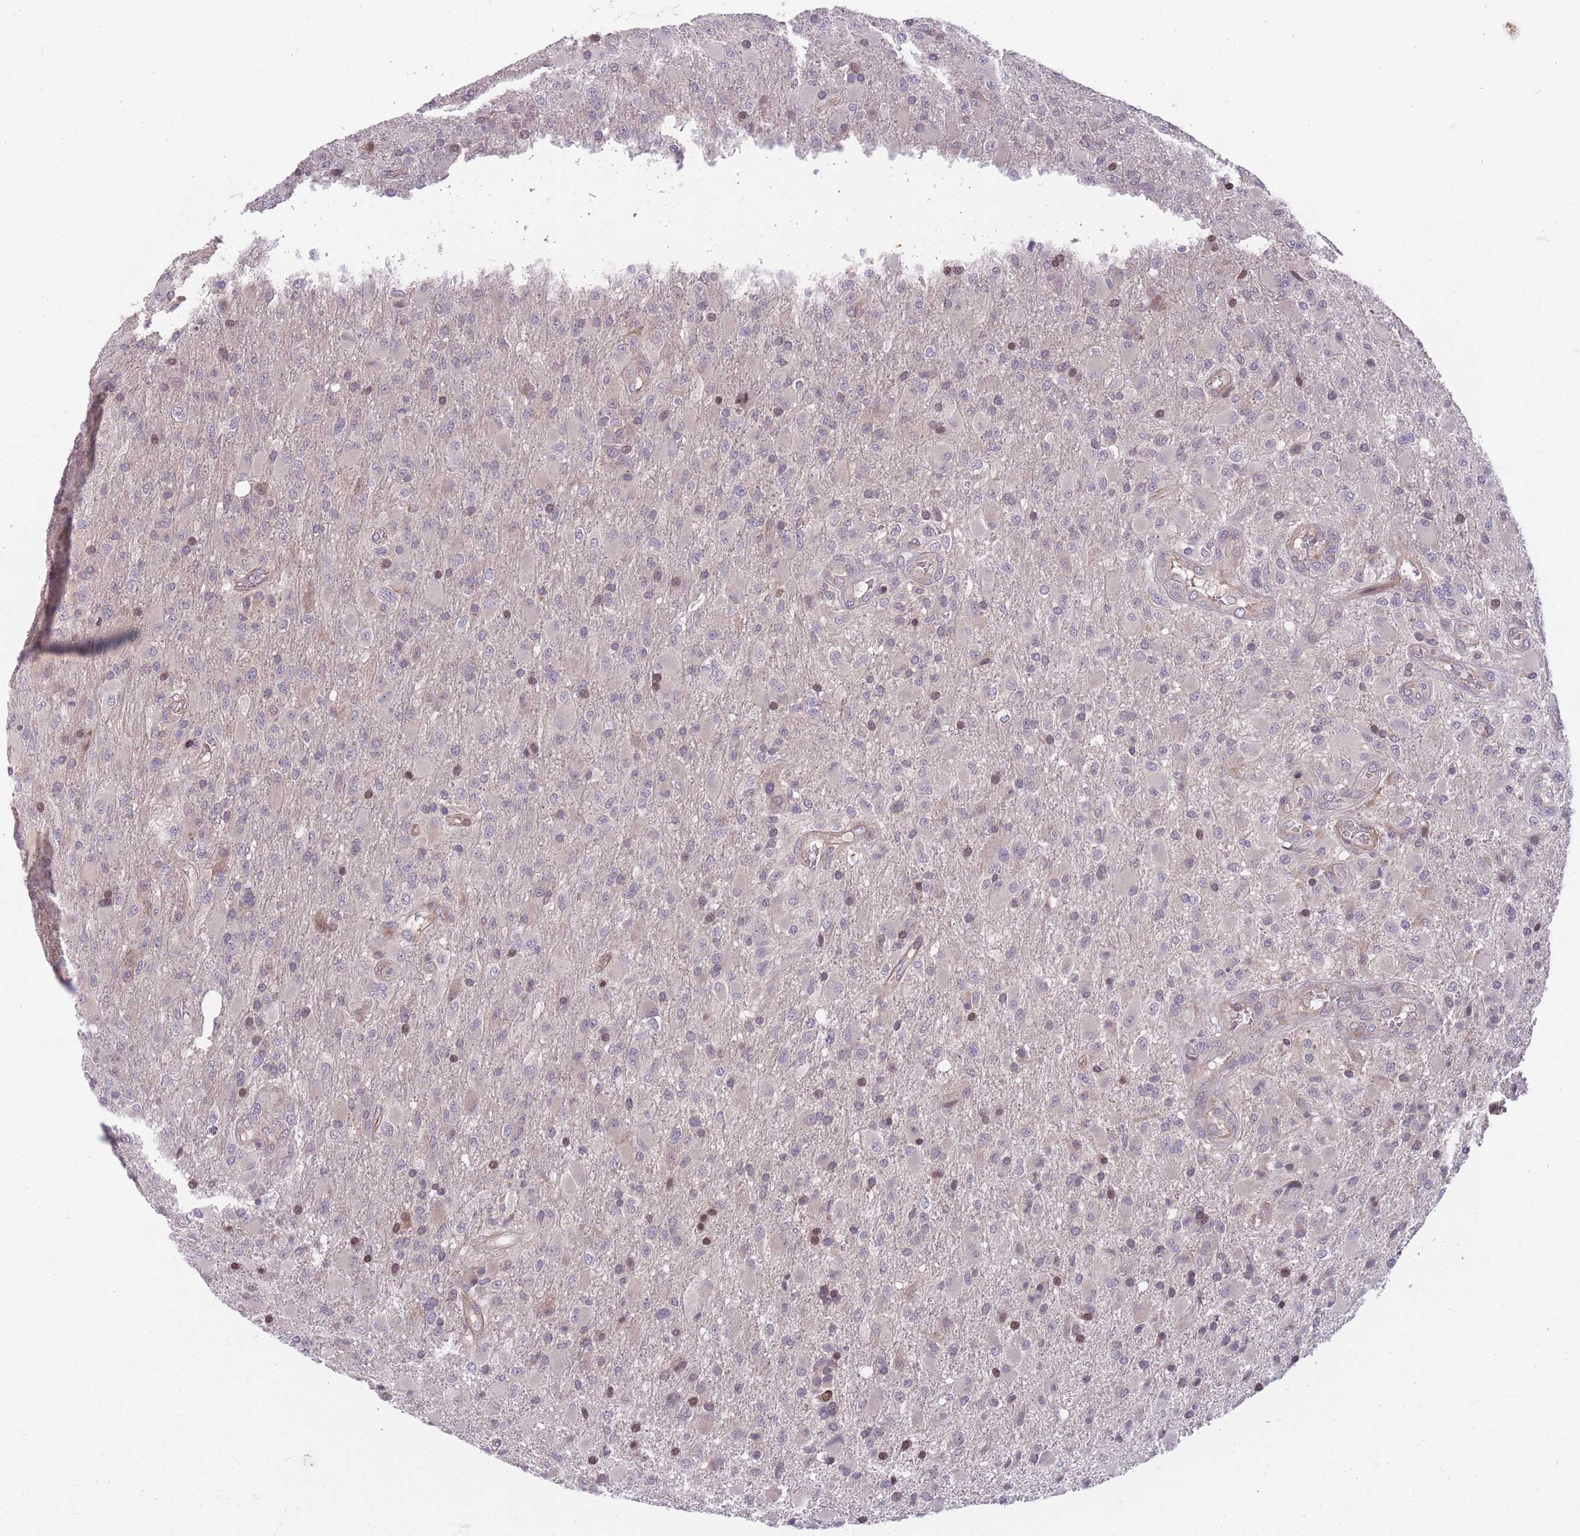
{"staining": {"intensity": "weak", "quantity": "<25%", "location": "cytoplasmic/membranous,nuclear"}, "tissue": "glioma", "cell_type": "Tumor cells", "image_type": "cancer", "snomed": [{"axis": "morphology", "description": "Glioma, malignant, Low grade"}, {"axis": "topography", "description": "Brain"}], "caption": "This is an immunohistochemistry (IHC) photomicrograph of human malignant glioma (low-grade). There is no positivity in tumor cells.", "gene": "GGT5", "patient": {"sex": "male", "age": 65}}